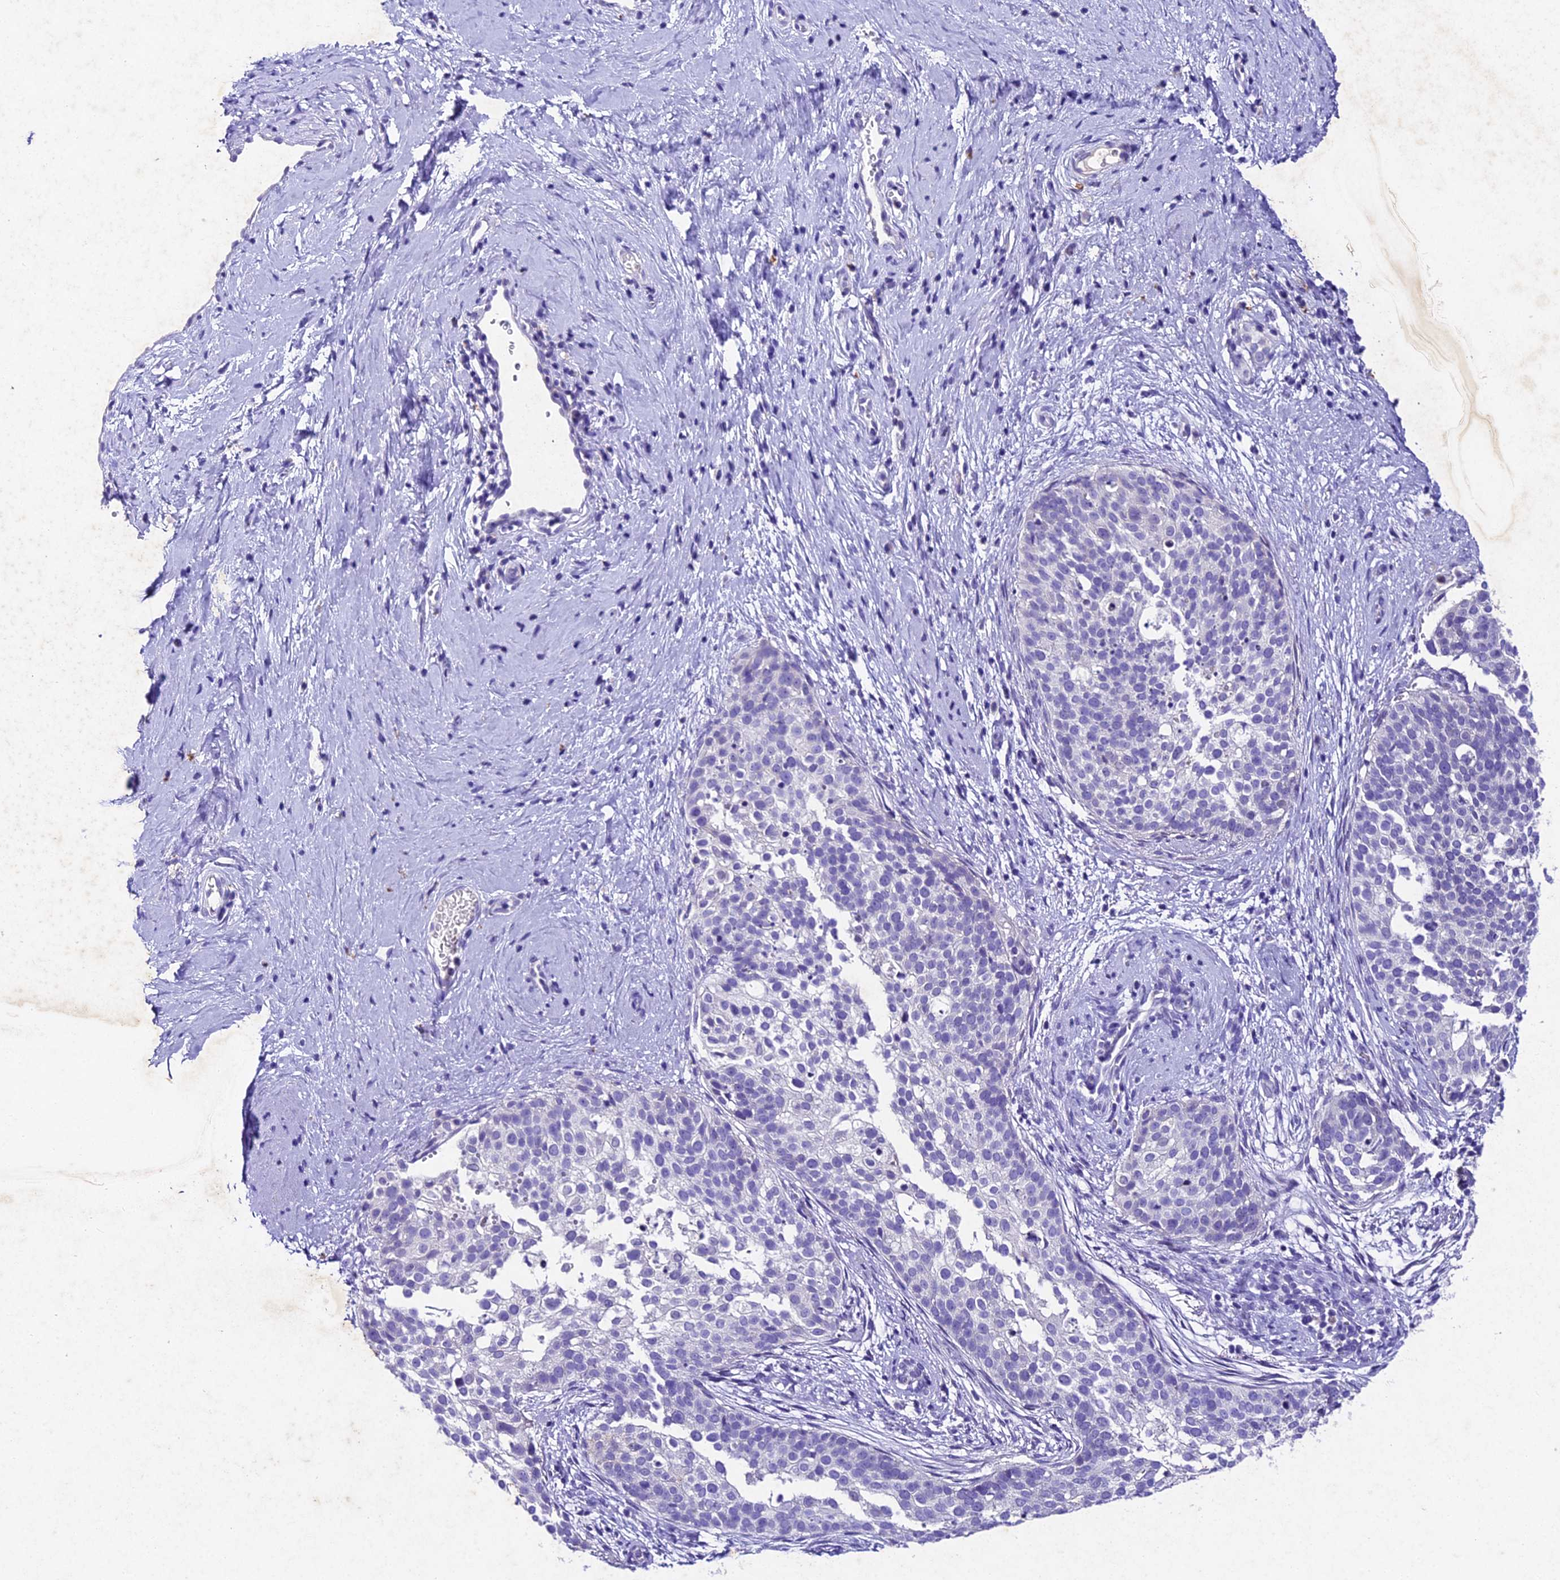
{"staining": {"intensity": "negative", "quantity": "none", "location": "none"}, "tissue": "cervical cancer", "cell_type": "Tumor cells", "image_type": "cancer", "snomed": [{"axis": "morphology", "description": "Squamous cell carcinoma, NOS"}, {"axis": "topography", "description": "Cervix"}], "caption": "DAB (3,3'-diaminobenzidine) immunohistochemical staining of cervical squamous cell carcinoma shows no significant positivity in tumor cells.", "gene": "IFT140", "patient": {"sex": "female", "age": 44}}